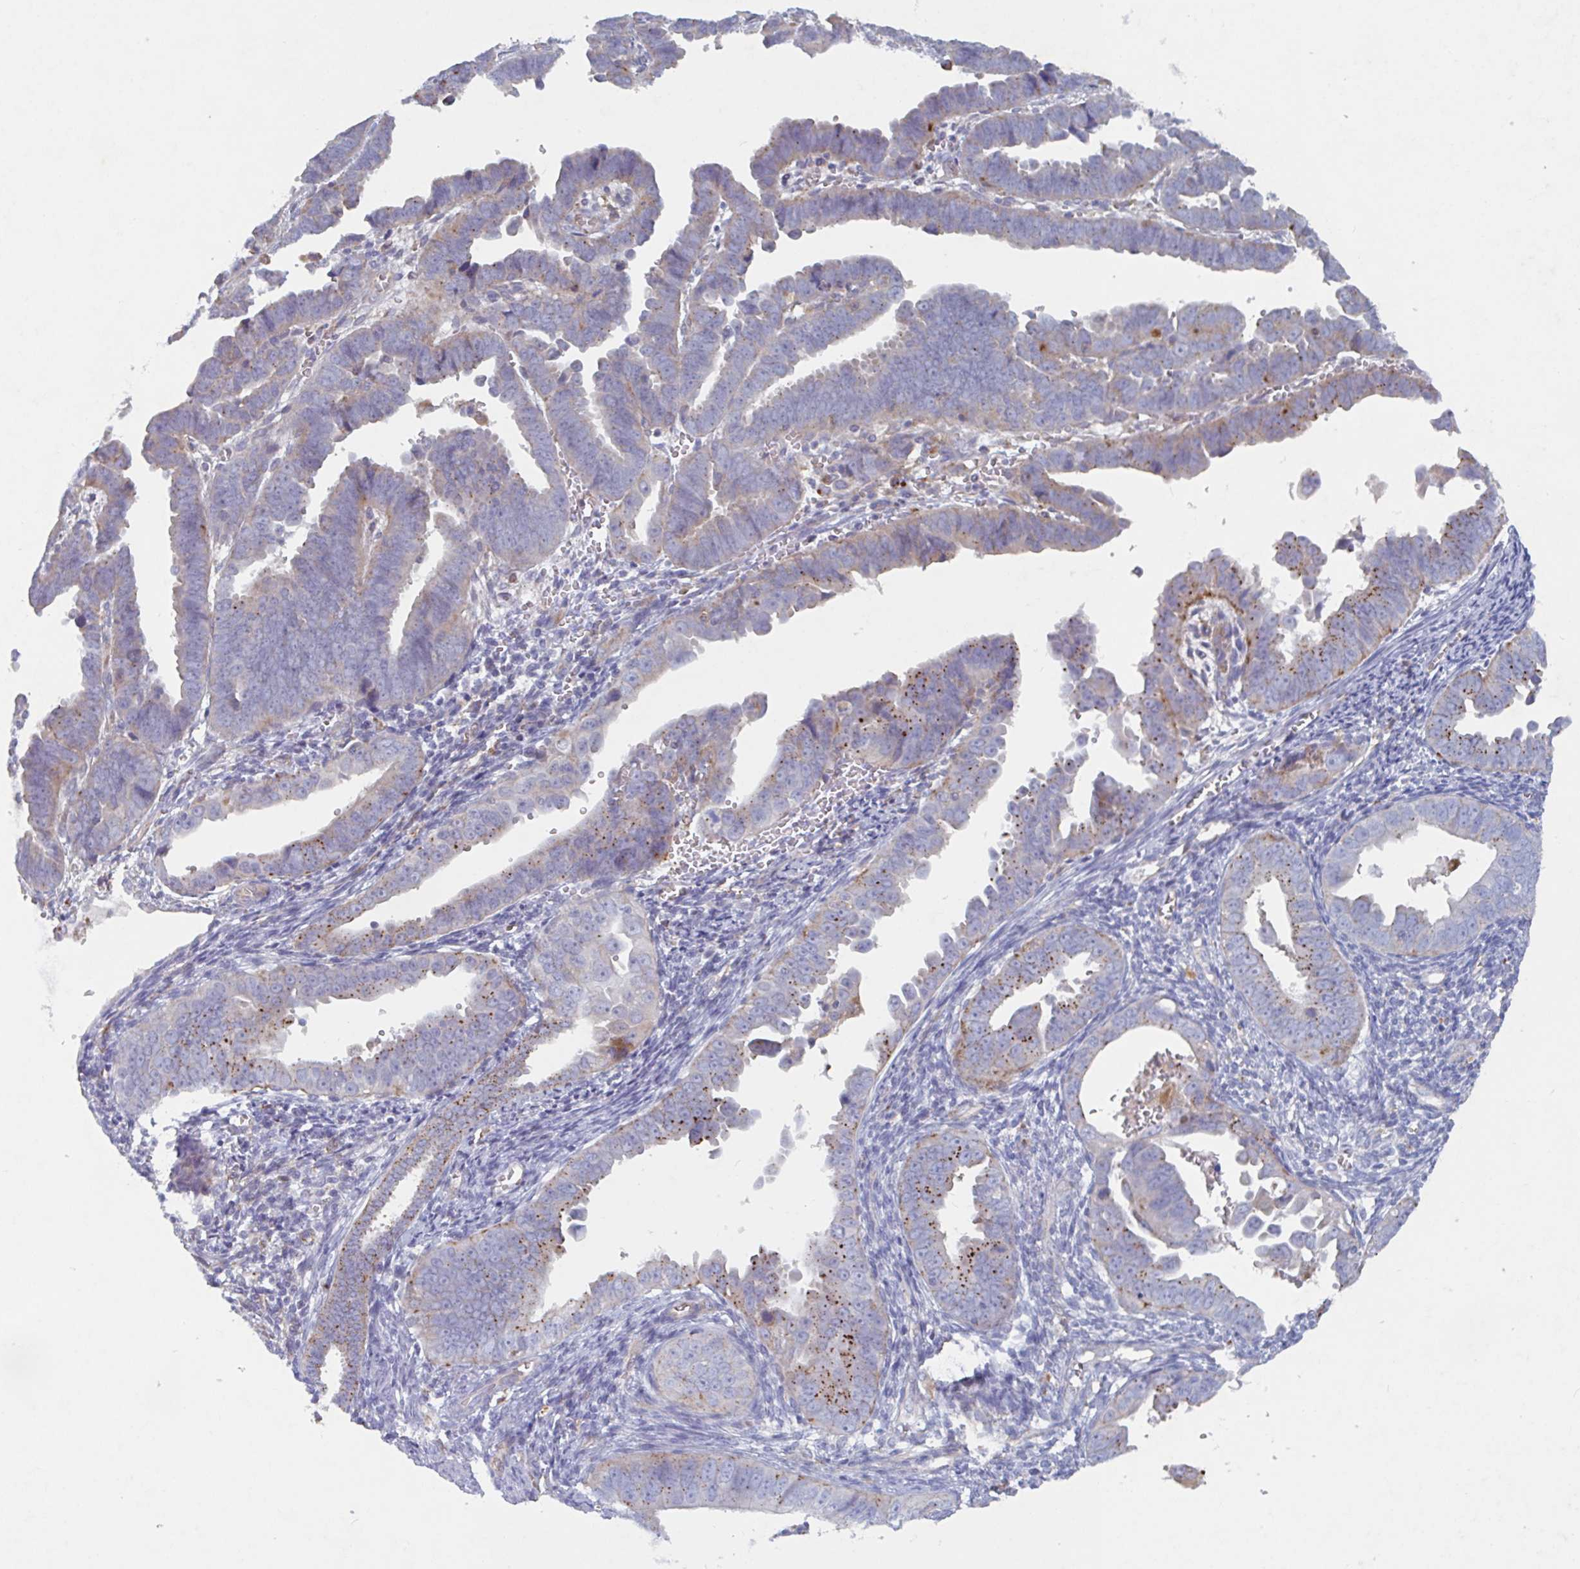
{"staining": {"intensity": "moderate", "quantity": "25%-75%", "location": "cytoplasmic/membranous"}, "tissue": "endometrial cancer", "cell_type": "Tumor cells", "image_type": "cancer", "snomed": [{"axis": "morphology", "description": "Adenocarcinoma, NOS"}, {"axis": "topography", "description": "Endometrium"}], "caption": "Adenocarcinoma (endometrial) tissue reveals moderate cytoplasmic/membranous positivity in about 25%-75% of tumor cells", "gene": "MANBA", "patient": {"sex": "female", "age": 75}}